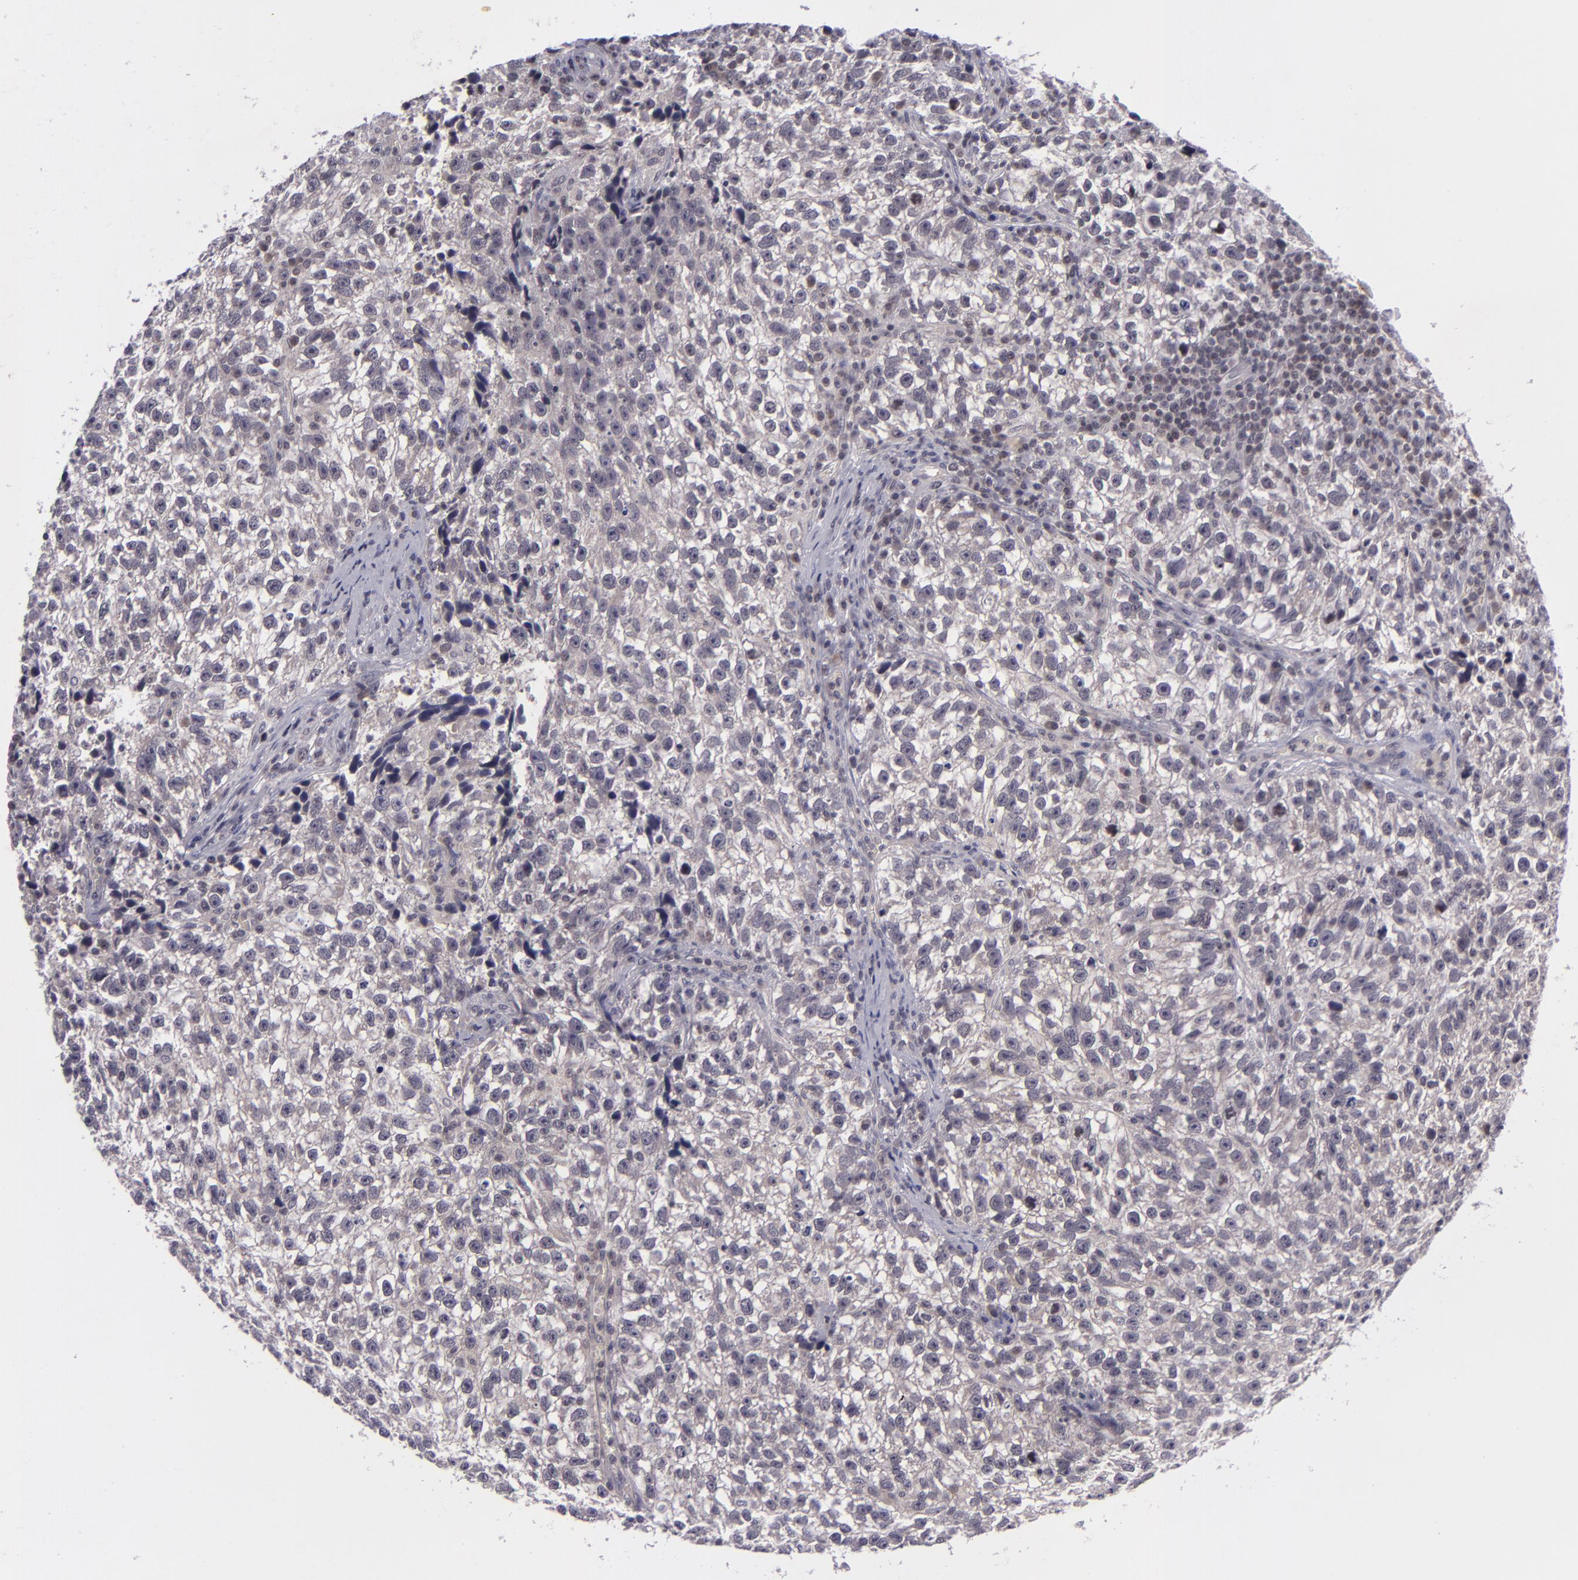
{"staining": {"intensity": "weak", "quantity": "25%-75%", "location": "cytoplasmic/membranous"}, "tissue": "testis cancer", "cell_type": "Tumor cells", "image_type": "cancer", "snomed": [{"axis": "morphology", "description": "Seminoma, NOS"}, {"axis": "topography", "description": "Testis"}], "caption": "There is low levels of weak cytoplasmic/membranous positivity in tumor cells of seminoma (testis), as demonstrated by immunohistochemical staining (brown color).", "gene": "CASP8", "patient": {"sex": "male", "age": 38}}